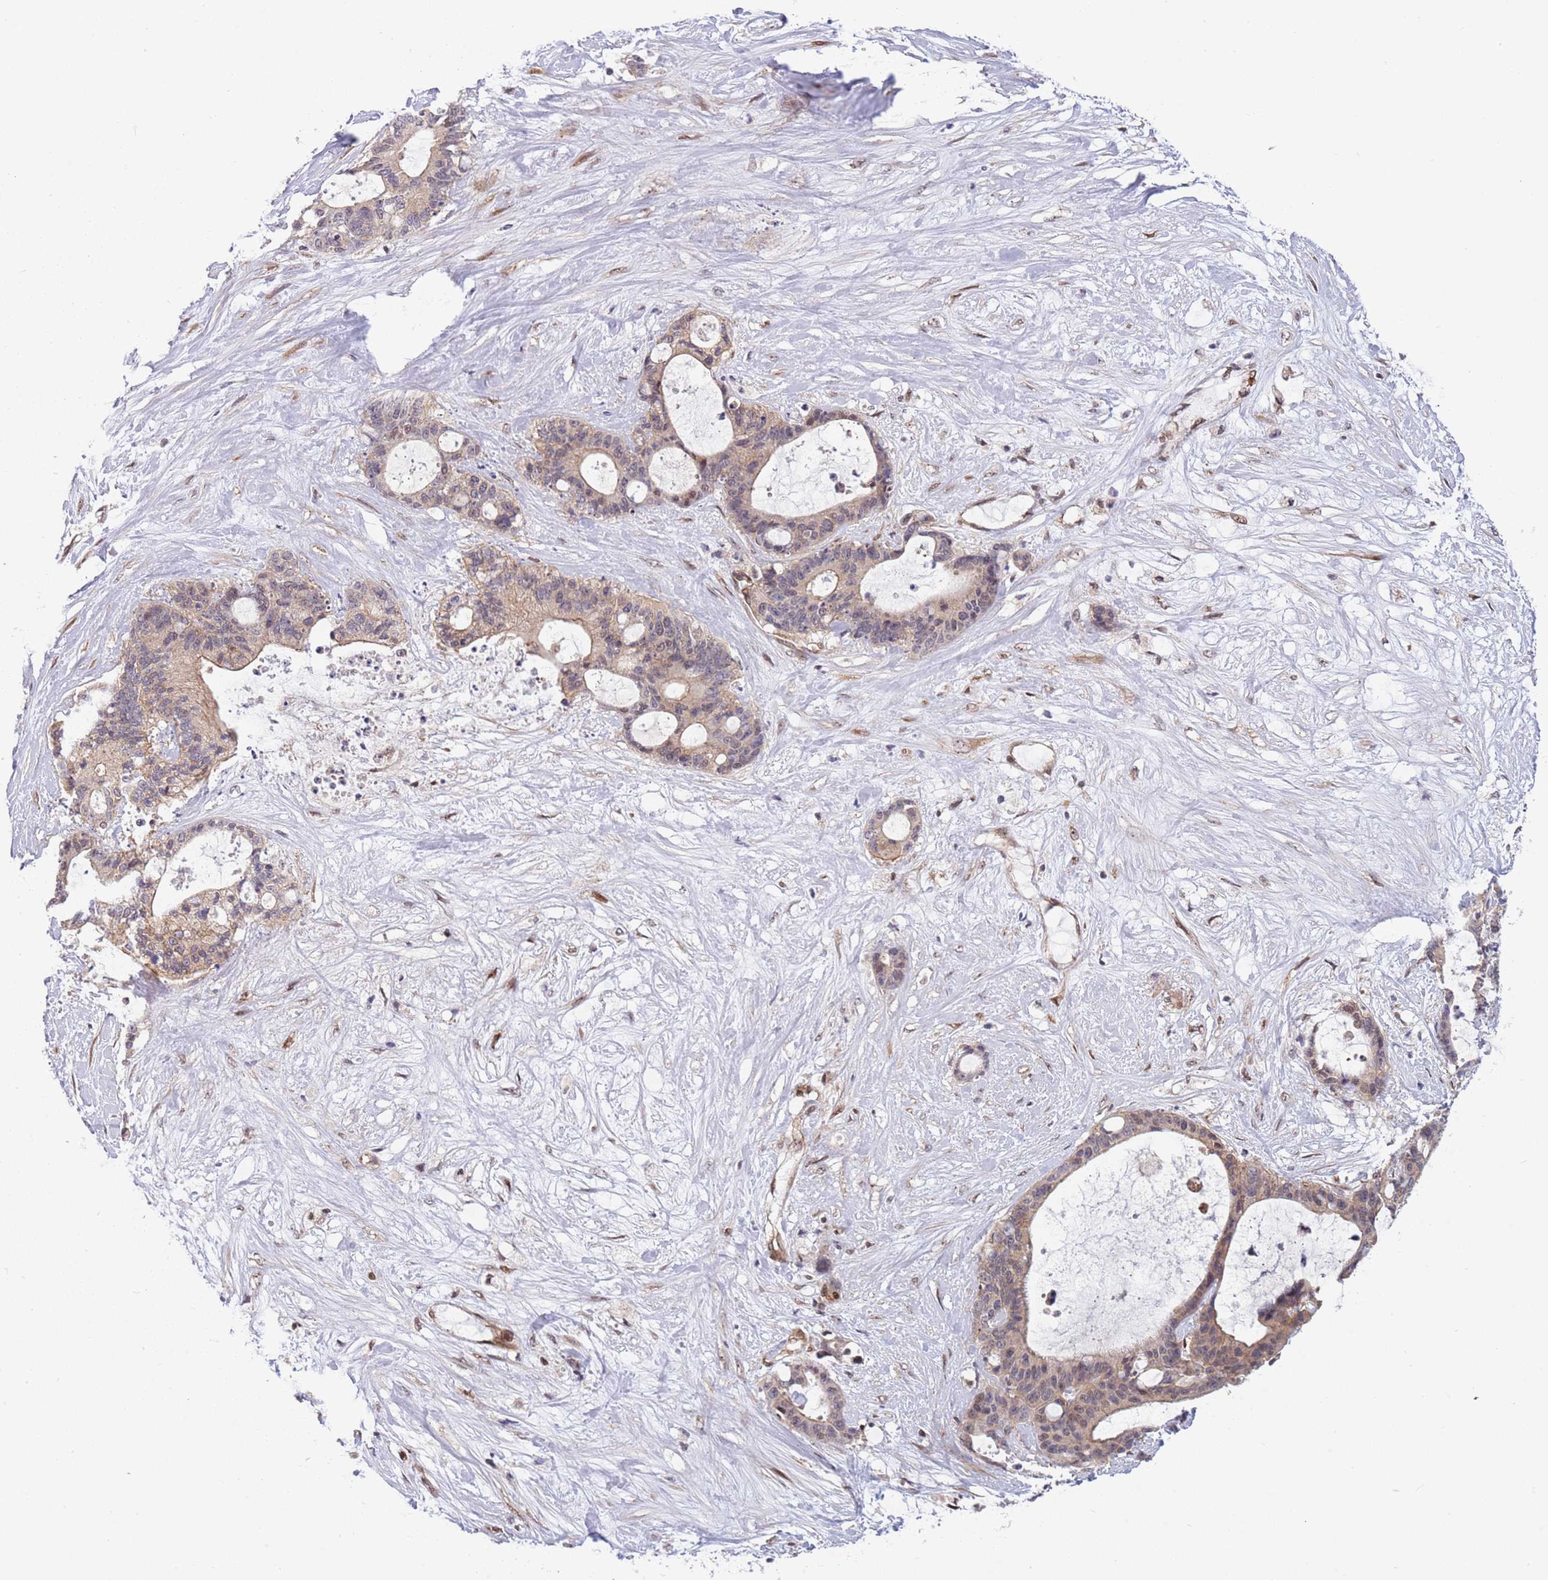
{"staining": {"intensity": "weak", "quantity": "25%-75%", "location": "cytoplasmic/membranous,nuclear"}, "tissue": "liver cancer", "cell_type": "Tumor cells", "image_type": "cancer", "snomed": [{"axis": "morphology", "description": "Normal tissue, NOS"}, {"axis": "morphology", "description": "Cholangiocarcinoma"}, {"axis": "topography", "description": "Liver"}, {"axis": "topography", "description": "Peripheral nerve tissue"}], "caption": "Liver cancer (cholangiocarcinoma) tissue displays weak cytoplasmic/membranous and nuclear staining in about 25%-75% of tumor cells, visualized by immunohistochemistry.", "gene": "TBX10", "patient": {"sex": "female", "age": 73}}